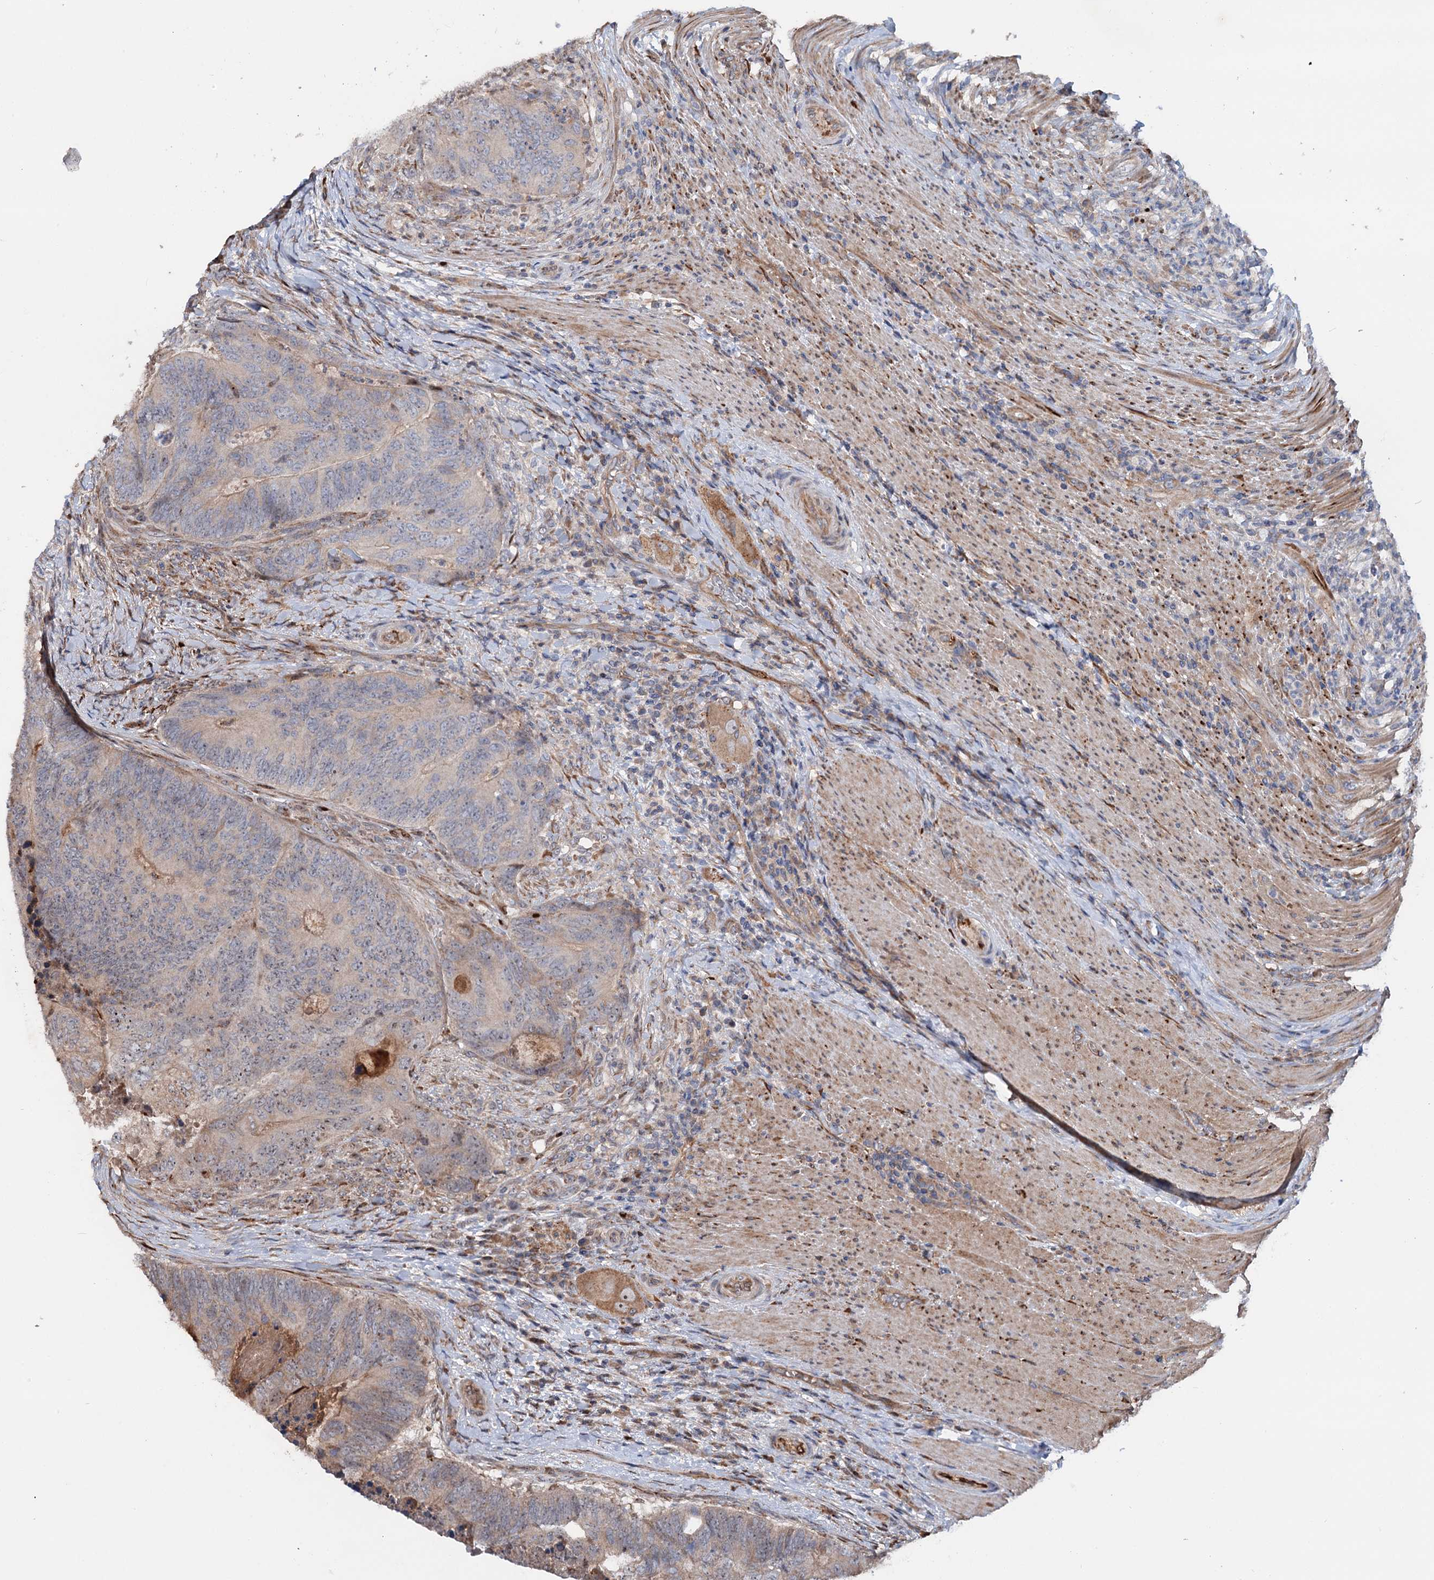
{"staining": {"intensity": "weak", "quantity": "25%-75%", "location": "cytoplasmic/membranous"}, "tissue": "colorectal cancer", "cell_type": "Tumor cells", "image_type": "cancer", "snomed": [{"axis": "morphology", "description": "Adenocarcinoma, NOS"}, {"axis": "topography", "description": "Colon"}], "caption": "Colorectal cancer (adenocarcinoma) stained for a protein displays weak cytoplasmic/membranous positivity in tumor cells. (Brightfield microscopy of DAB IHC at high magnification).", "gene": "PTDSS2", "patient": {"sex": "female", "age": 67}}